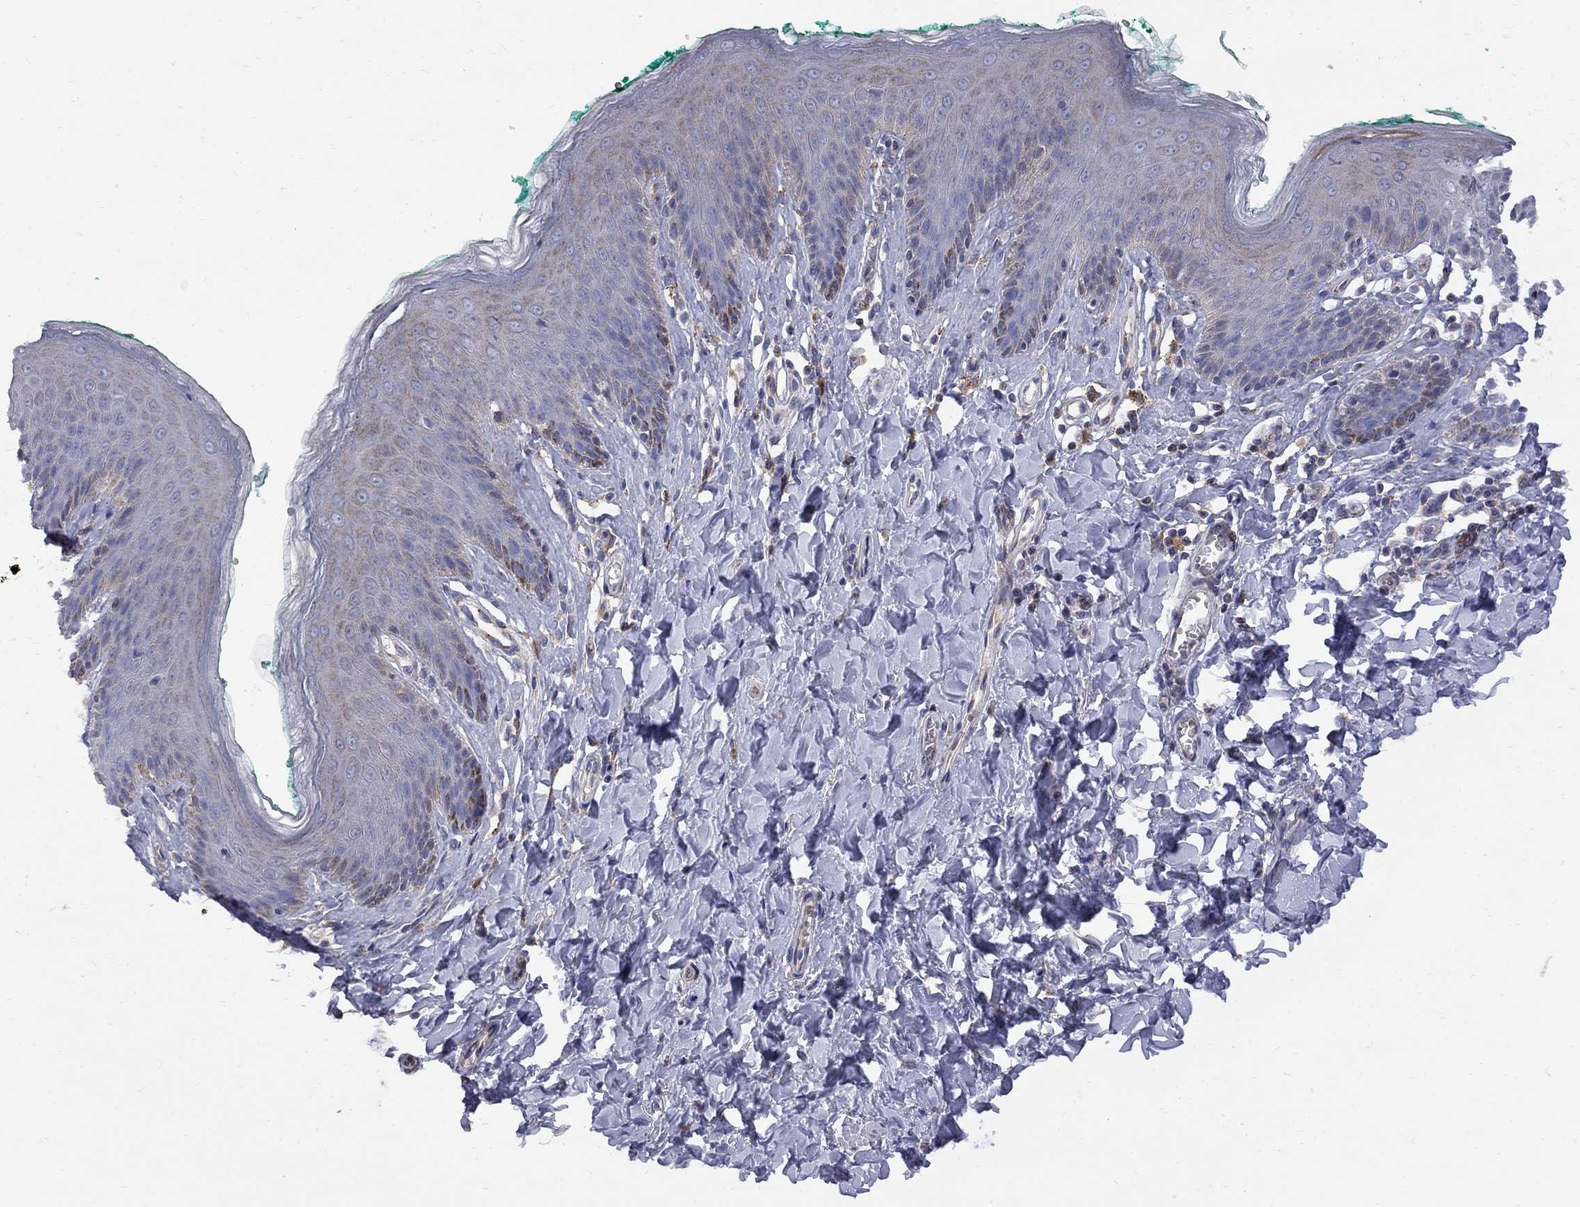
{"staining": {"intensity": "weak", "quantity": "<25%", "location": "cytoplasmic/membranous"}, "tissue": "skin", "cell_type": "Epidermal cells", "image_type": "normal", "snomed": [{"axis": "morphology", "description": "Normal tissue, NOS"}, {"axis": "topography", "description": "Vulva"}], "caption": "High magnification brightfield microscopy of benign skin stained with DAB (3,3'-diaminobenzidine) (brown) and counterstained with hematoxylin (blue): epidermal cells show no significant staining.", "gene": "MTHFR", "patient": {"sex": "female", "age": 66}}